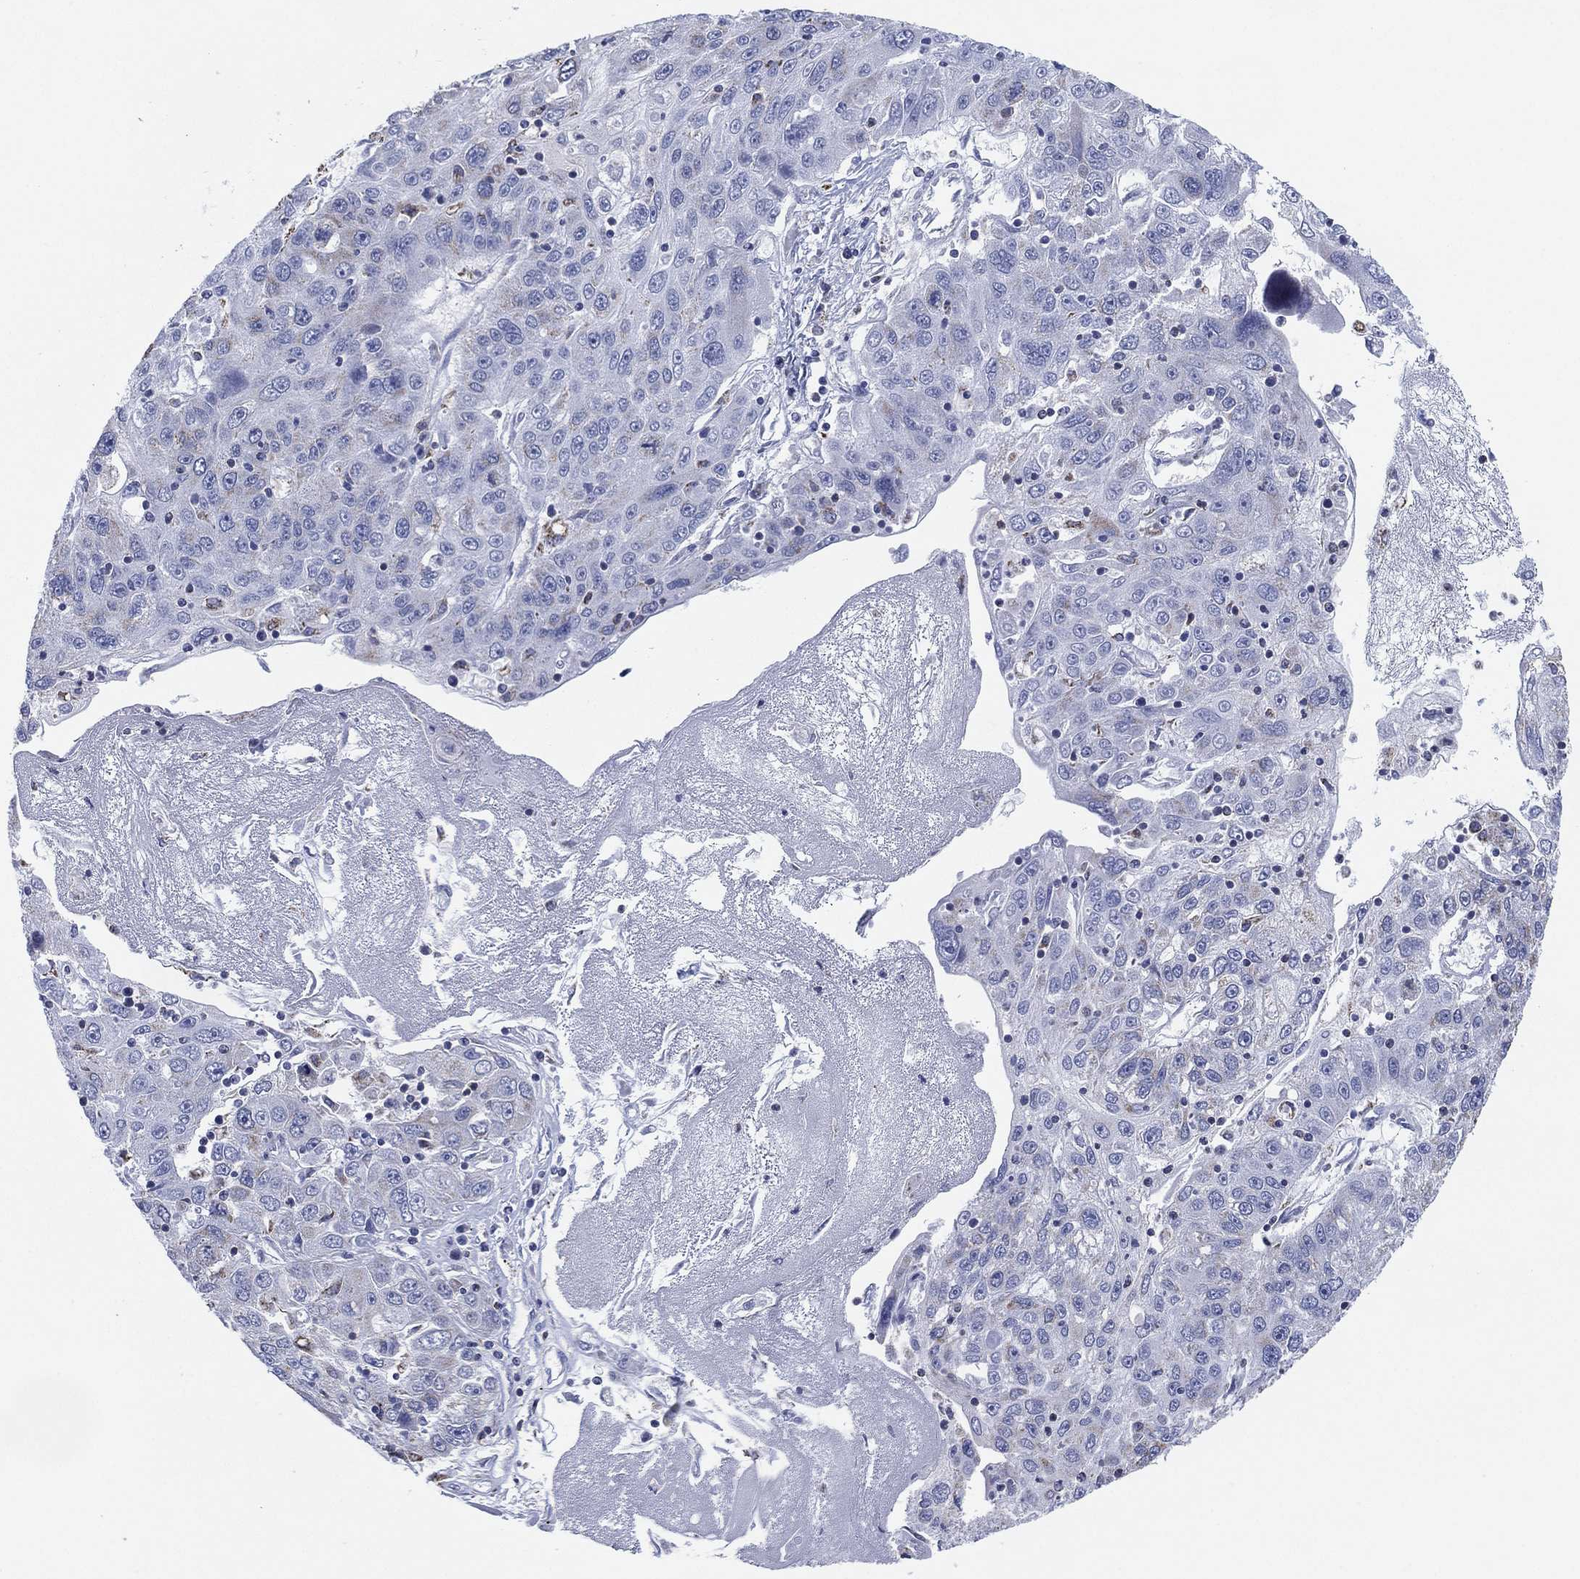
{"staining": {"intensity": "negative", "quantity": "none", "location": "none"}, "tissue": "stomach cancer", "cell_type": "Tumor cells", "image_type": "cancer", "snomed": [{"axis": "morphology", "description": "Adenocarcinoma, NOS"}, {"axis": "topography", "description": "Stomach"}], "caption": "IHC photomicrograph of human stomach adenocarcinoma stained for a protein (brown), which displays no staining in tumor cells.", "gene": "CFTR", "patient": {"sex": "male", "age": 56}}